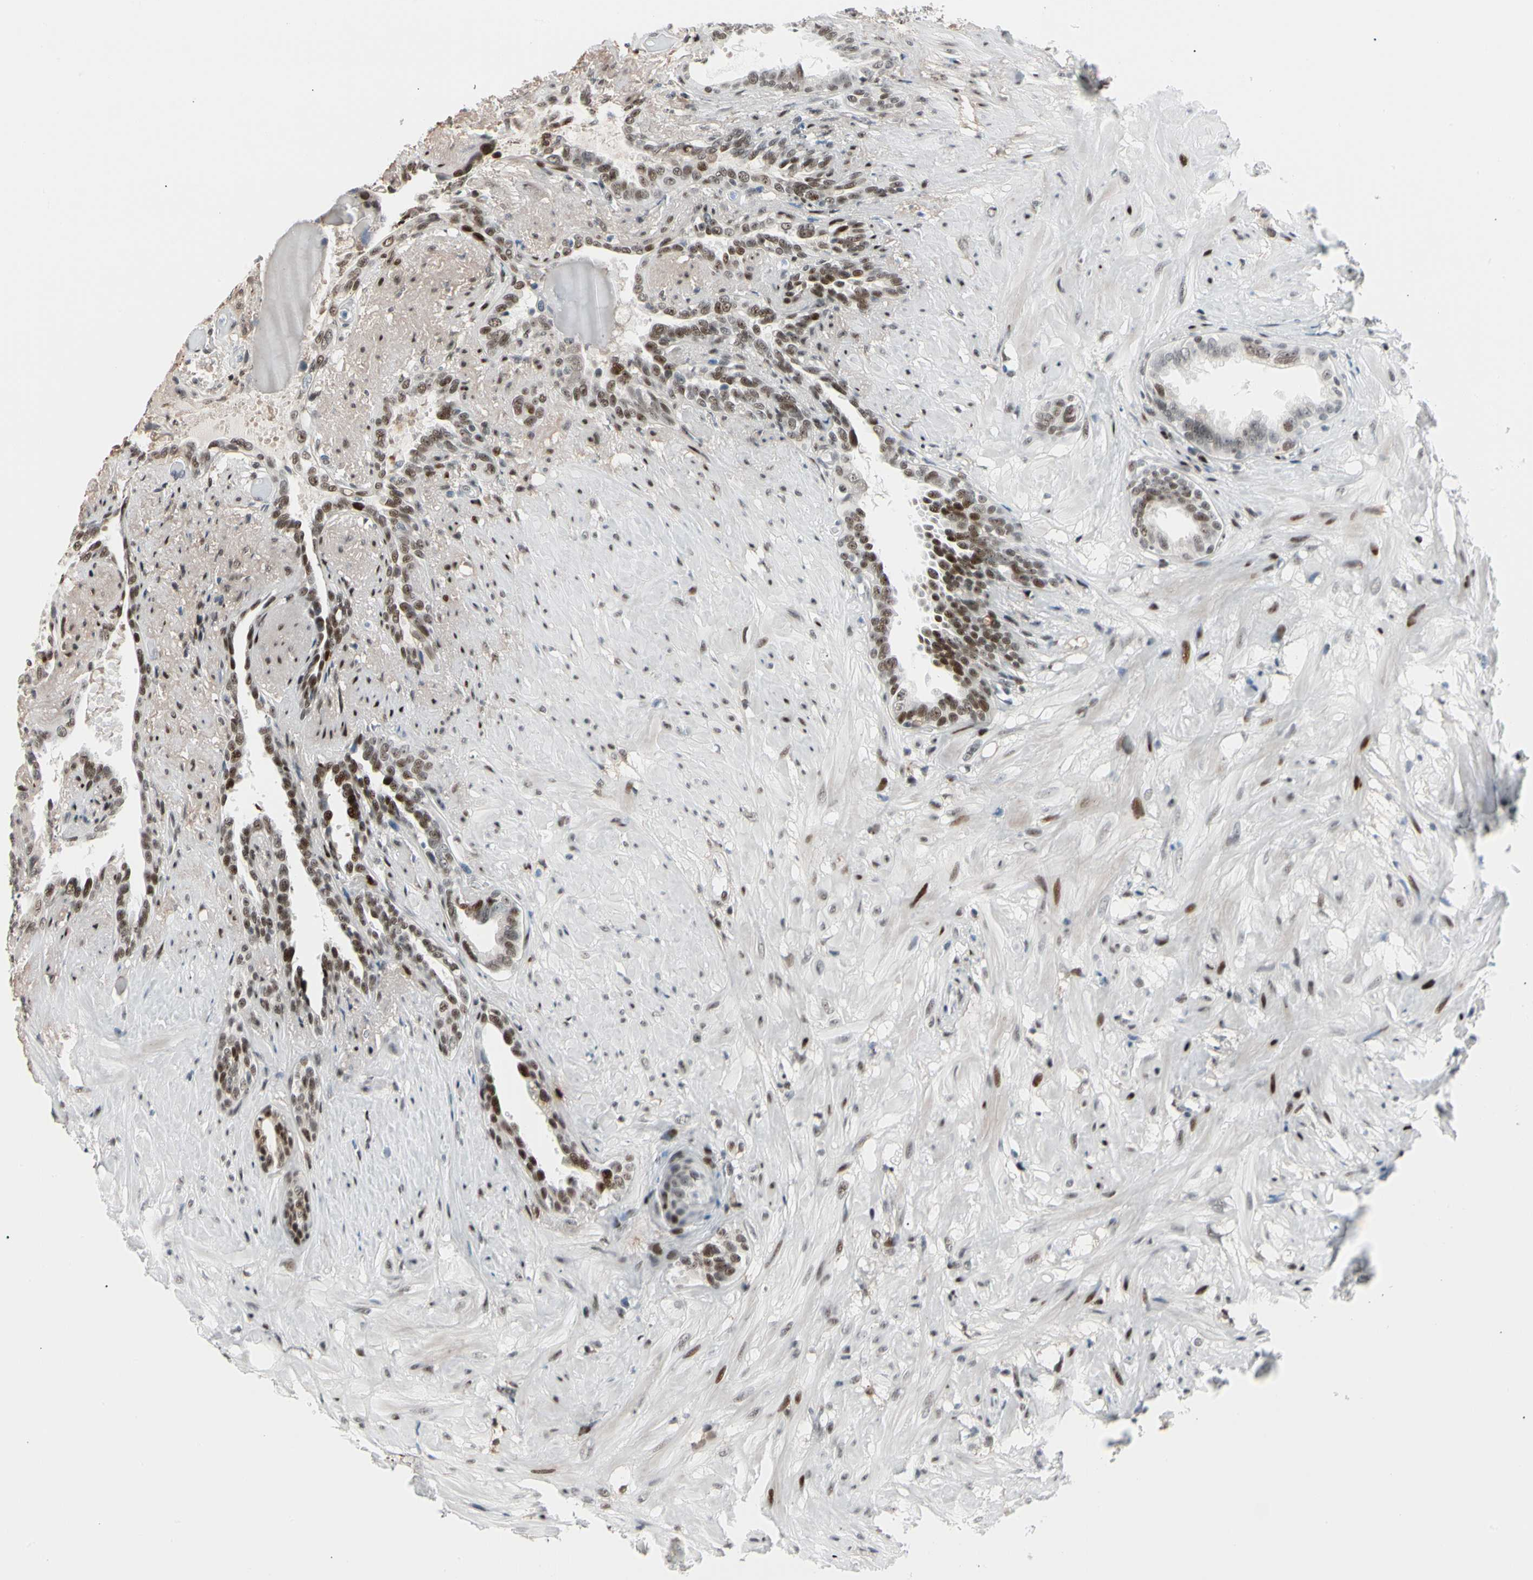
{"staining": {"intensity": "moderate", "quantity": ">75%", "location": "nuclear"}, "tissue": "seminal vesicle", "cell_type": "Glandular cells", "image_type": "normal", "snomed": [{"axis": "morphology", "description": "Normal tissue, NOS"}, {"axis": "topography", "description": "Seminal veicle"}], "caption": "The immunohistochemical stain highlights moderate nuclear expression in glandular cells of benign seminal vesicle.", "gene": "FOXO3", "patient": {"sex": "male", "age": 61}}